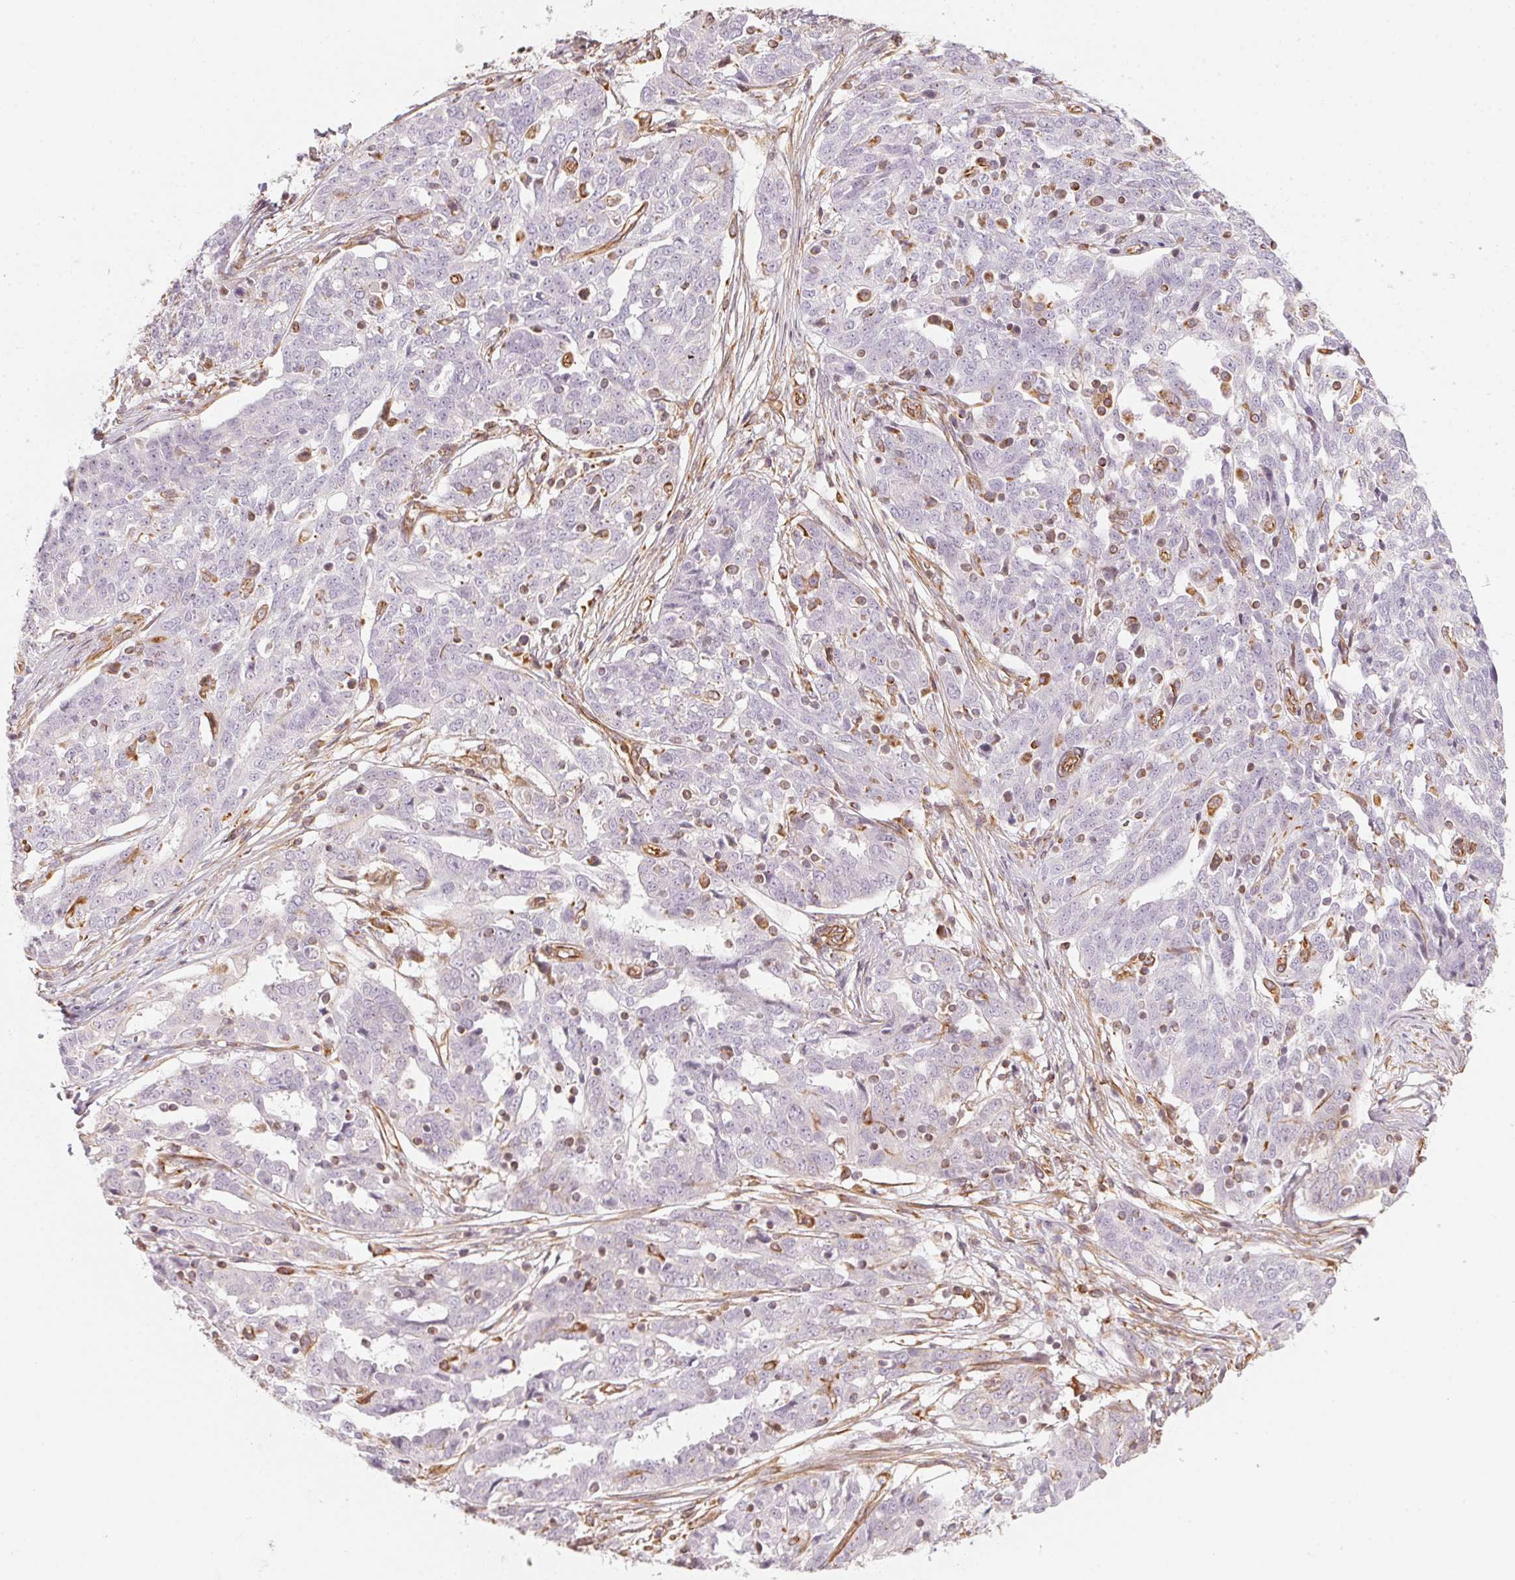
{"staining": {"intensity": "negative", "quantity": "none", "location": "none"}, "tissue": "ovarian cancer", "cell_type": "Tumor cells", "image_type": "cancer", "snomed": [{"axis": "morphology", "description": "Cystadenocarcinoma, serous, NOS"}, {"axis": "topography", "description": "Ovary"}], "caption": "Immunohistochemistry (IHC) histopathology image of neoplastic tissue: ovarian cancer (serous cystadenocarcinoma) stained with DAB reveals no significant protein staining in tumor cells.", "gene": "FOXR2", "patient": {"sex": "female", "age": 67}}